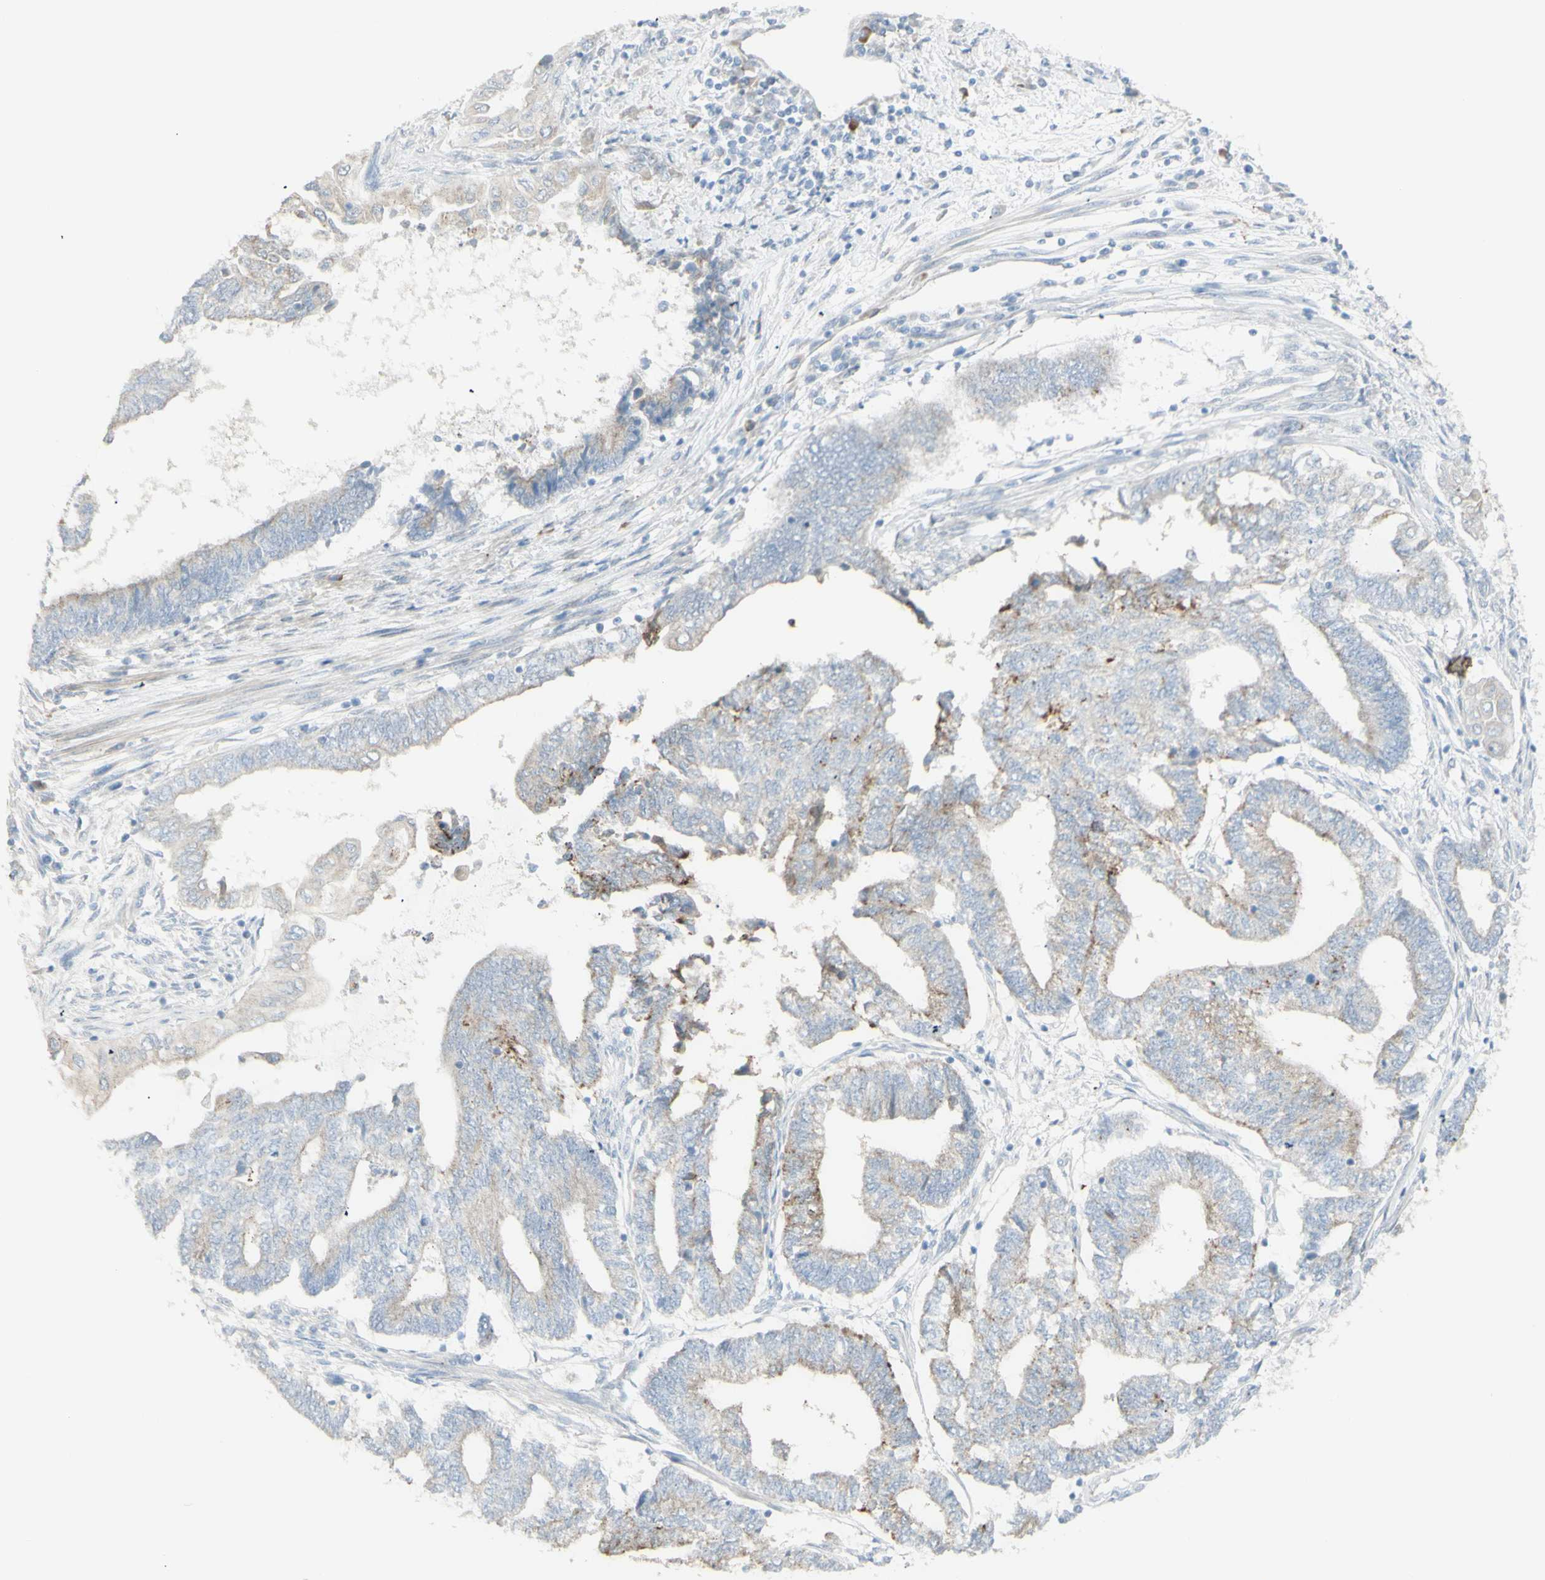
{"staining": {"intensity": "weak", "quantity": "25%-75%", "location": "cytoplasmic/membranous"}, "tissue": "endometrial cancer", "cell_type": "Tumor cells", "image_type": "cancer", "snomed": [{"axis": "morphology", "description": "Adenocarcinoma, NOS"}, {"axis": "topography", "description": "Uterus"}, {"axis": "topography", "description": "Endometrium"}], "caption": "Immunohistochemistry of human endometrial cancer (adenocarcinoma) demonstrates low levels of weak cytoplasmic/membranous positivity in about 25%-75% of tumor cells.", "gene": "NDST4", "patient": {"sex": "female", "age": 70}}